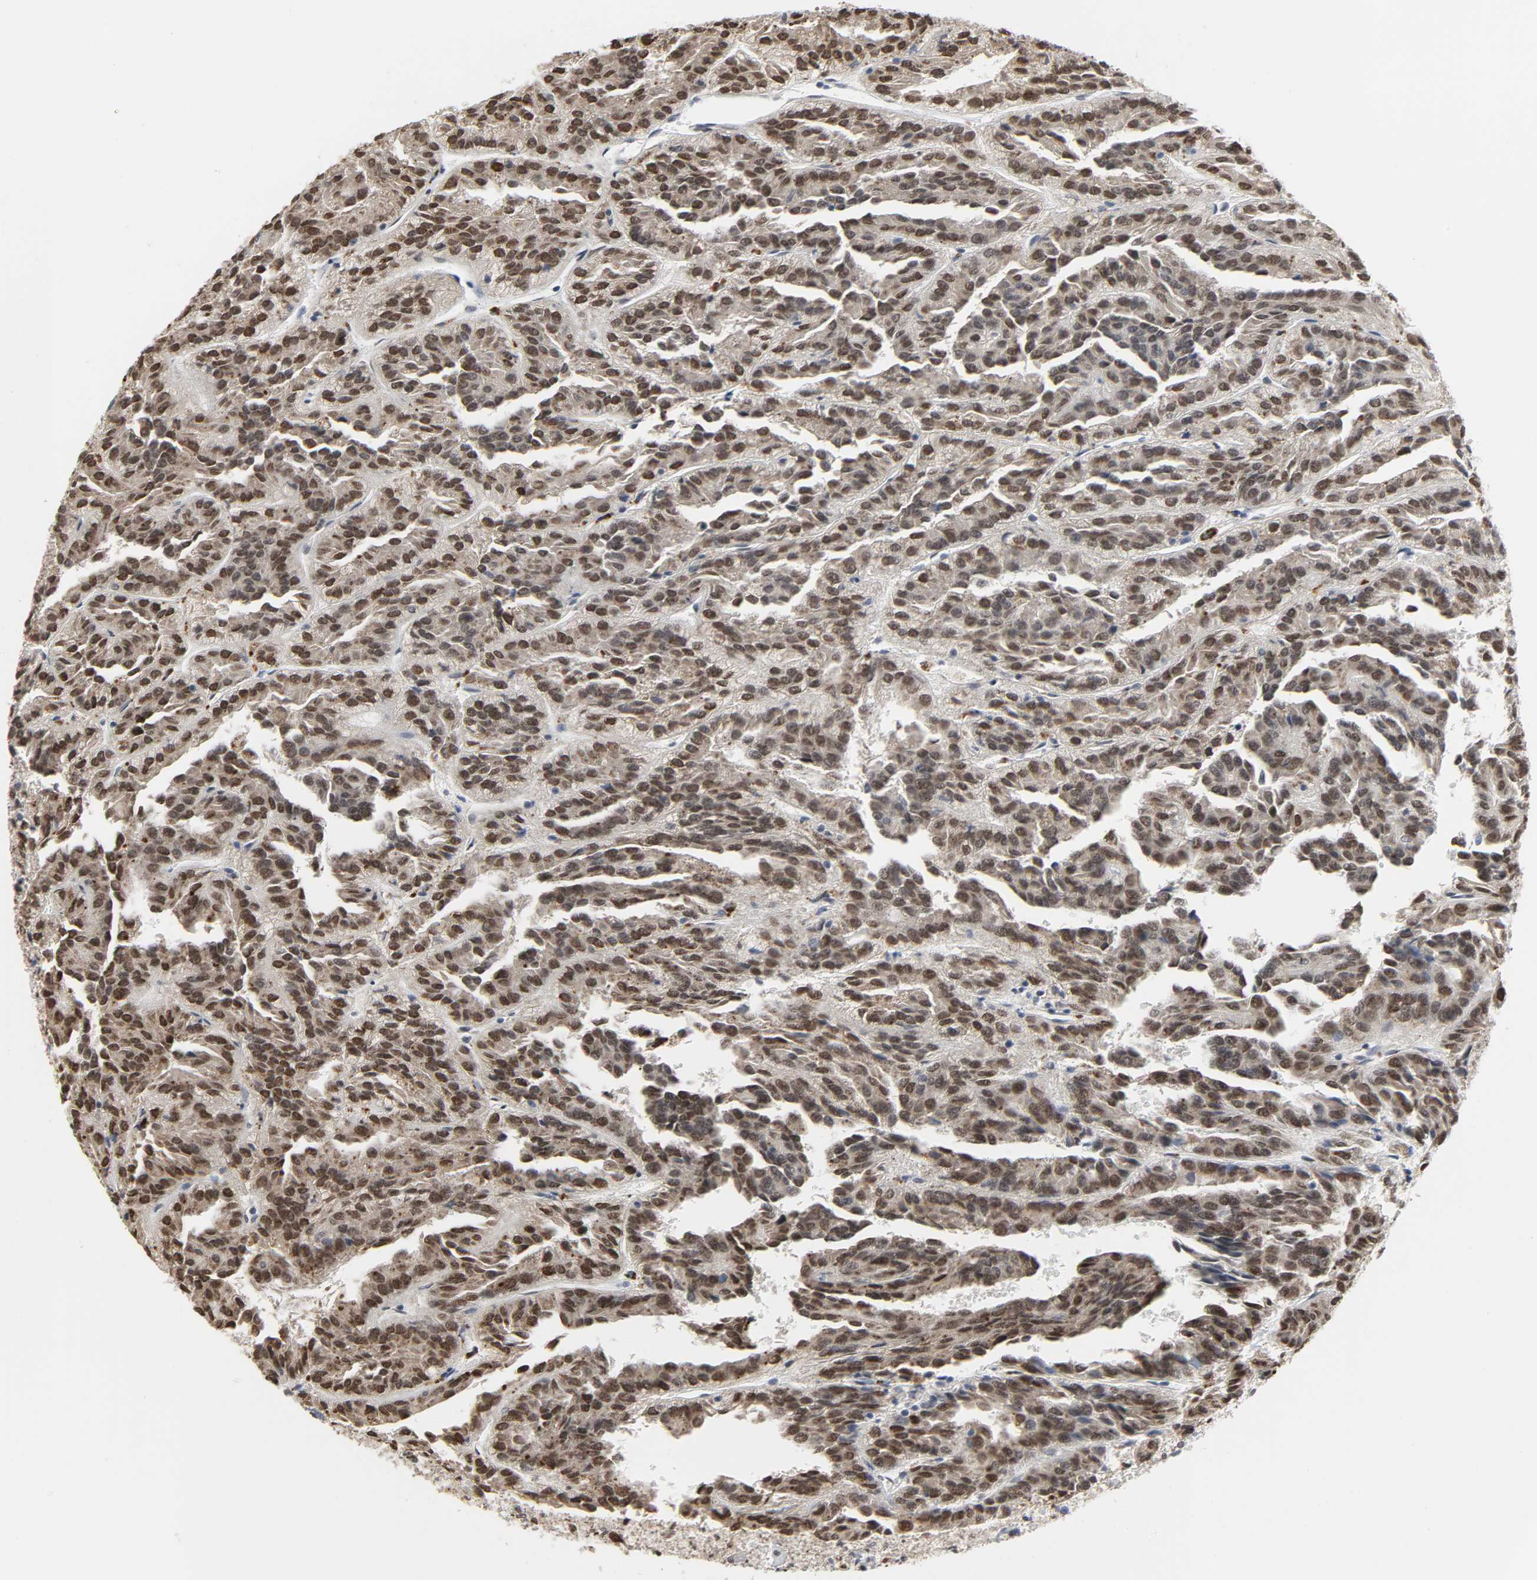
{"staining": {"intensity": "weak", "quantity": ">75%", "location": "nuclear"}, "tissue": "renal cancer", "cell_type": "Tumor cells", "image_type": "cancer", "snomed": [{"axis": "morphology", "description": "Adenocarcinoma, NOS"}, {"axis": "topography", "description": "Kidney"}], "caption": "Renal adenocarcinoma stained for a protein (brown) shows weak nuclear positive staining in about >75% of tumor cells.", "gene": "DAZAP1", "patient": {"sex": "male", "age": 46}}